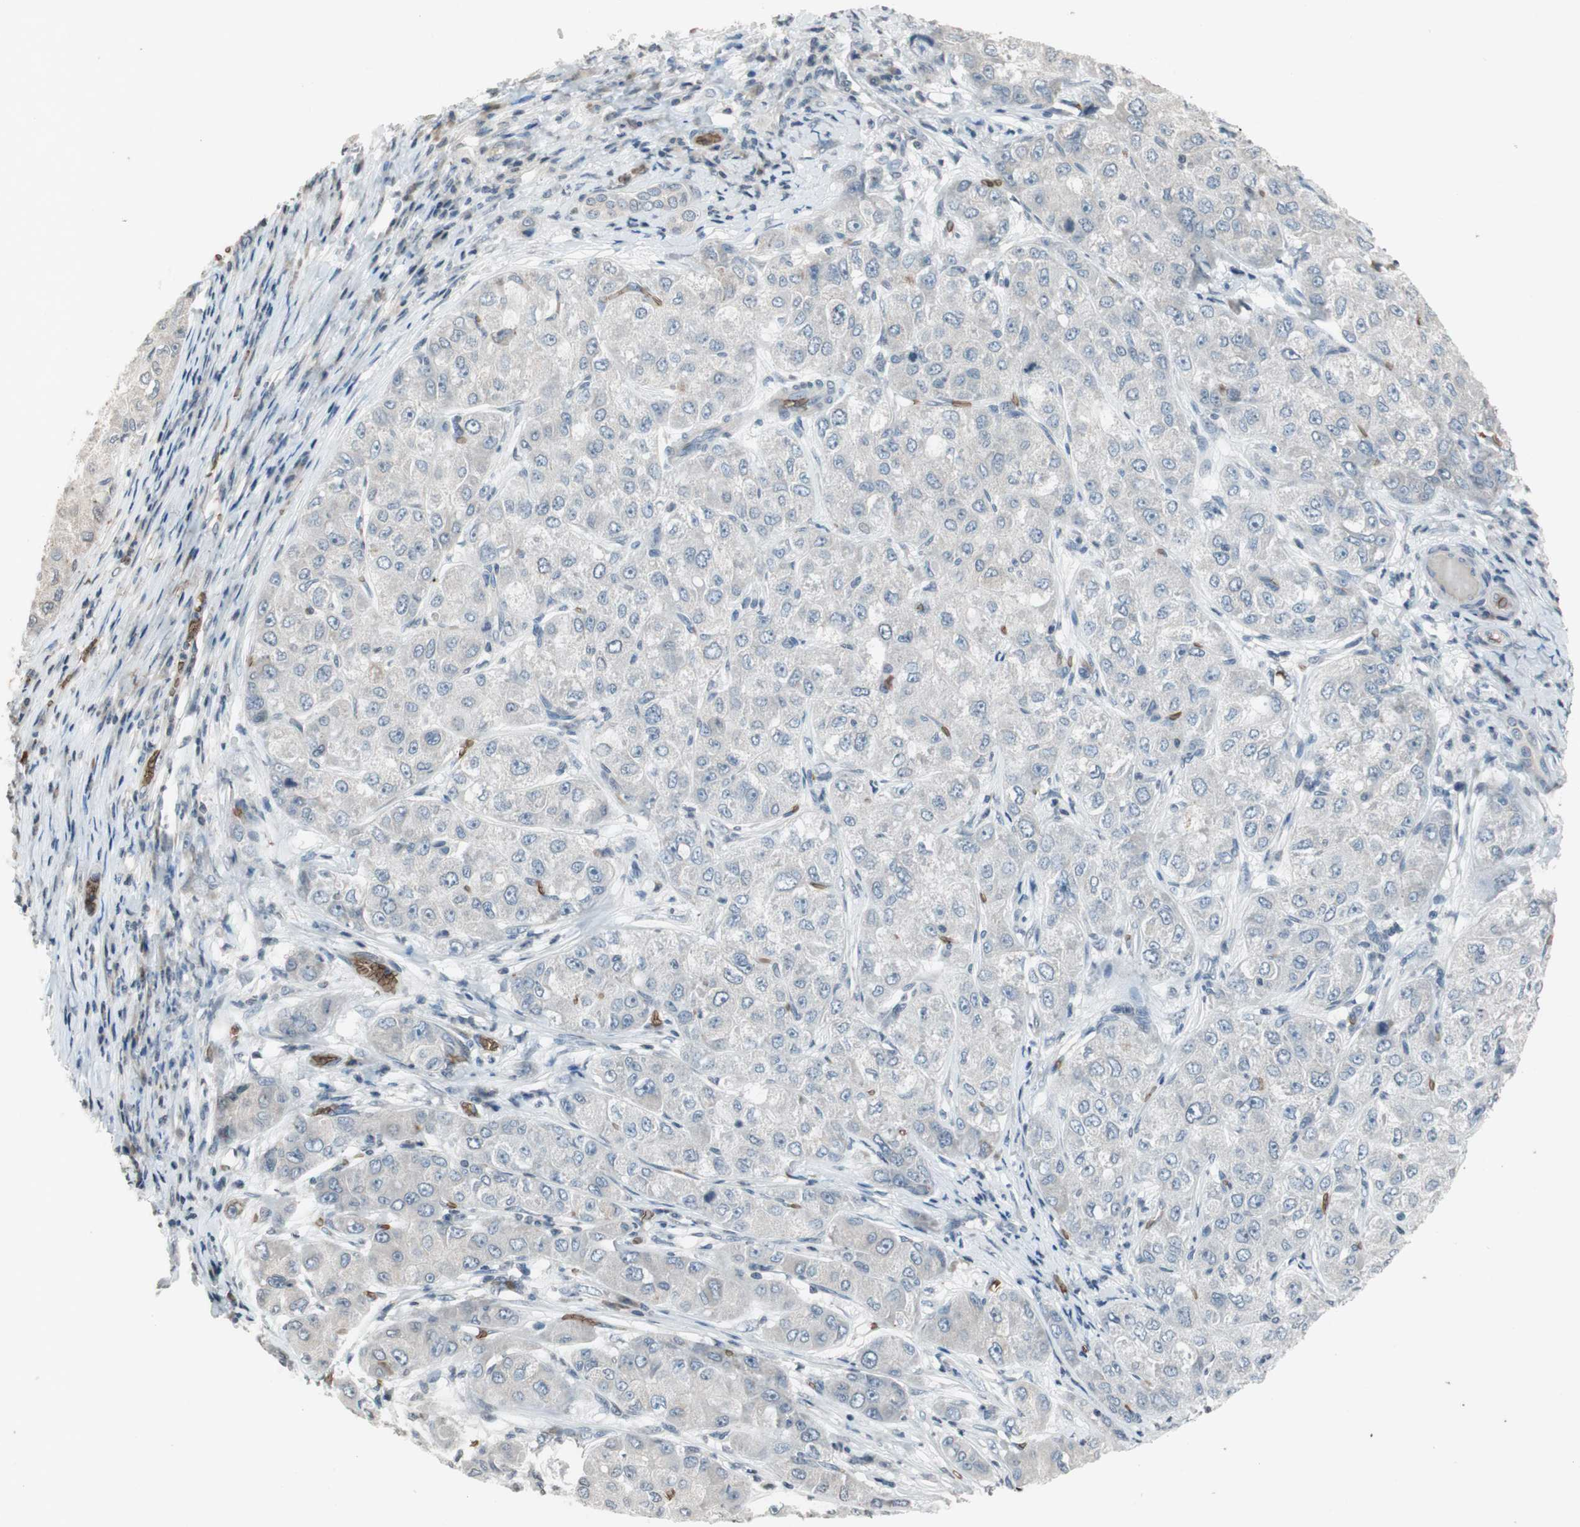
{"staining": {"intensity": "negative", "quantity": "none", "location": "none"}, "tissue": "liver cancer", "cell_type": "Tumor cells", "image_type": "cancer", "snomed": [{"axis": "morphology", "description": "Carcinoma, Hepatocellular, NOS"}, {"axis": "topography", "description": "Liver"}], "caption": "Tumor cells show no significant protein positivity in liver hepatocellular carcinoma.", "gene": "GYPC", "patient": {"sex": "male", "age": 80}}